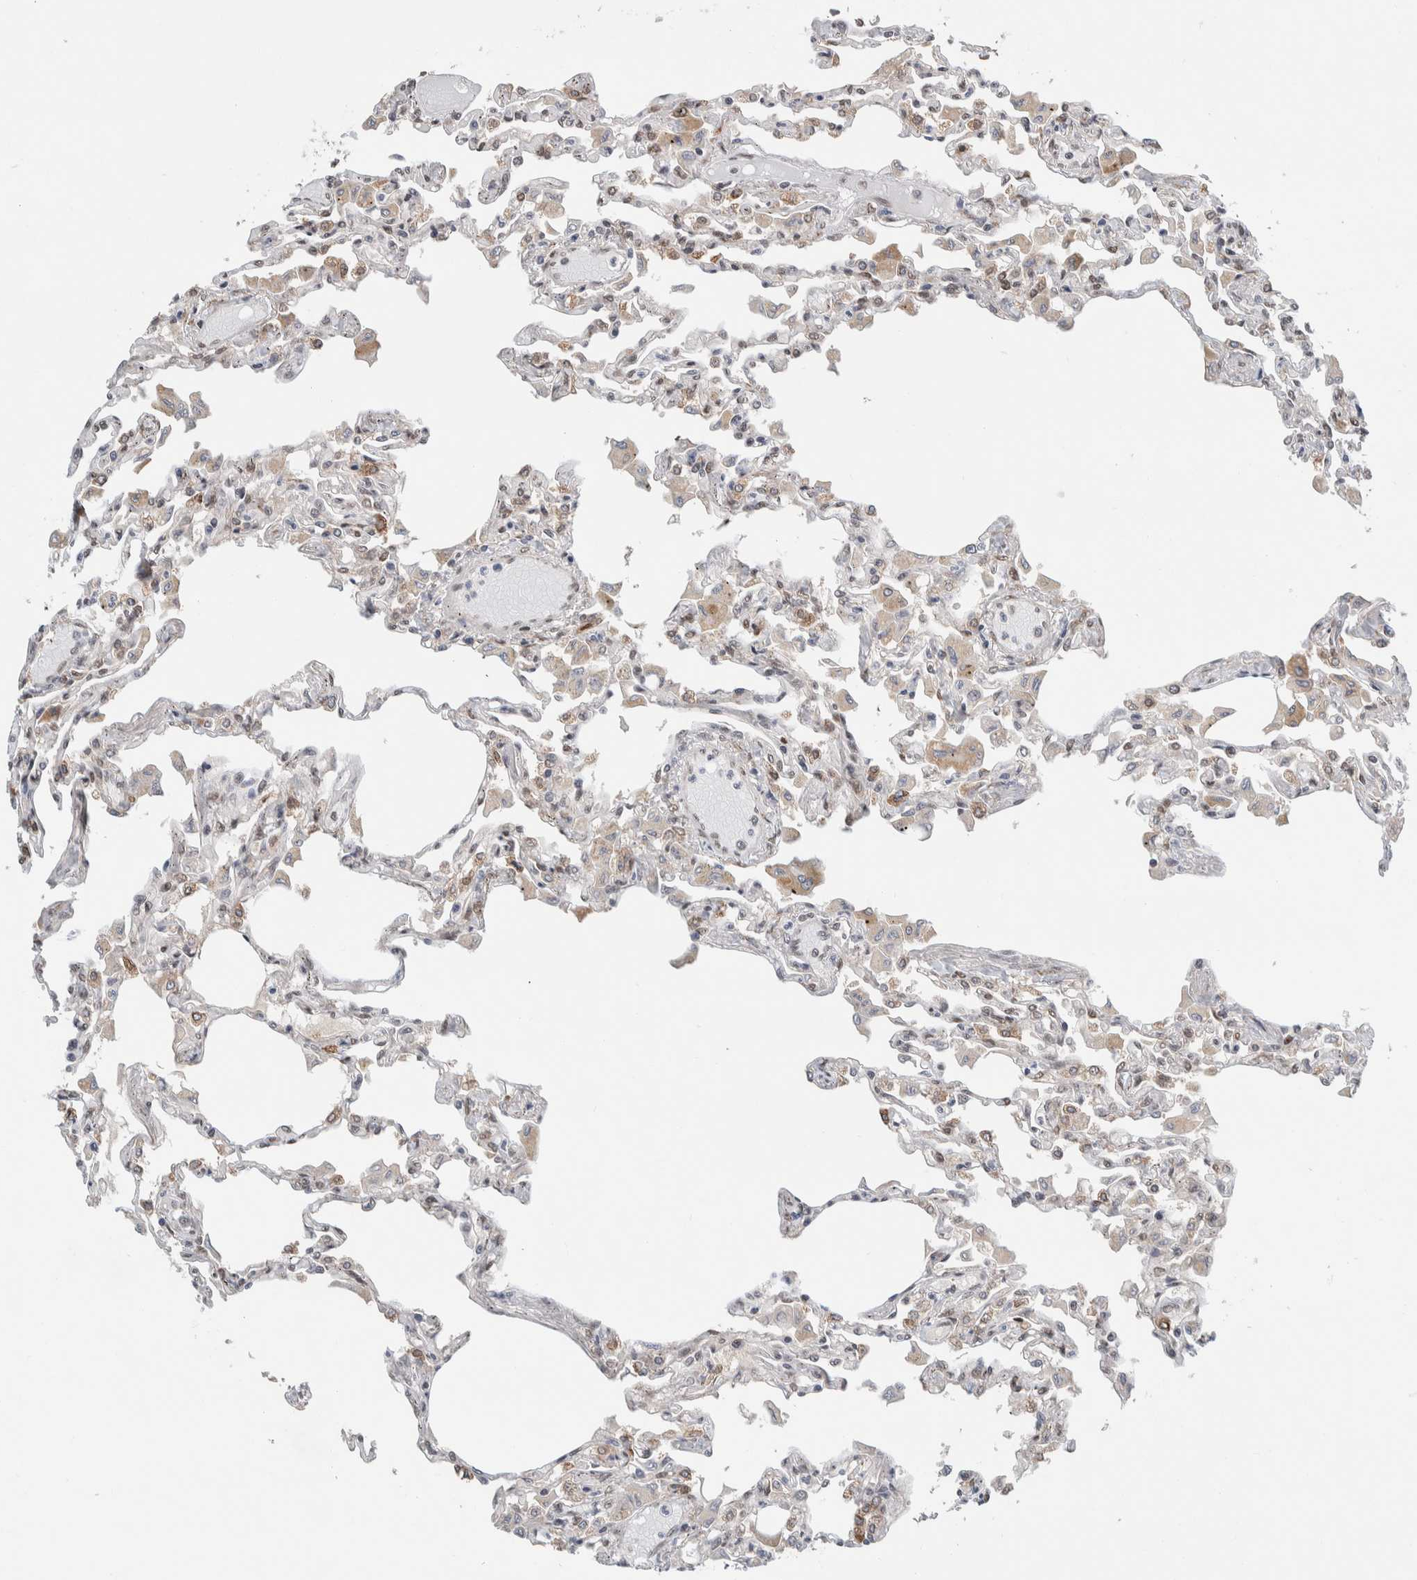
{"staining": {"intensity": "strong", "quantity": "<25%", "location": "cytoplasmic/membranous"}, "tissue": "lung", "cell_type": "Alveolar cells", "image_type": "normal", "snomed": [{"axis": "morphology", "description": "Normal tissue, NOS"}, {"axis": "topography", "description": "Bronchus"}, {"axis": "topography", "description": "Lung"}], "caption": "Alveolar cells display medium levels of strong cytoplasmic/membranous staining in approximately <25% of cells in unremarkable human lung. (brown staining indicates protein expression, while blue staining denotes nuclei).", "gene": "TNRC18", "patient": {"sex": "female", "age": 49}}